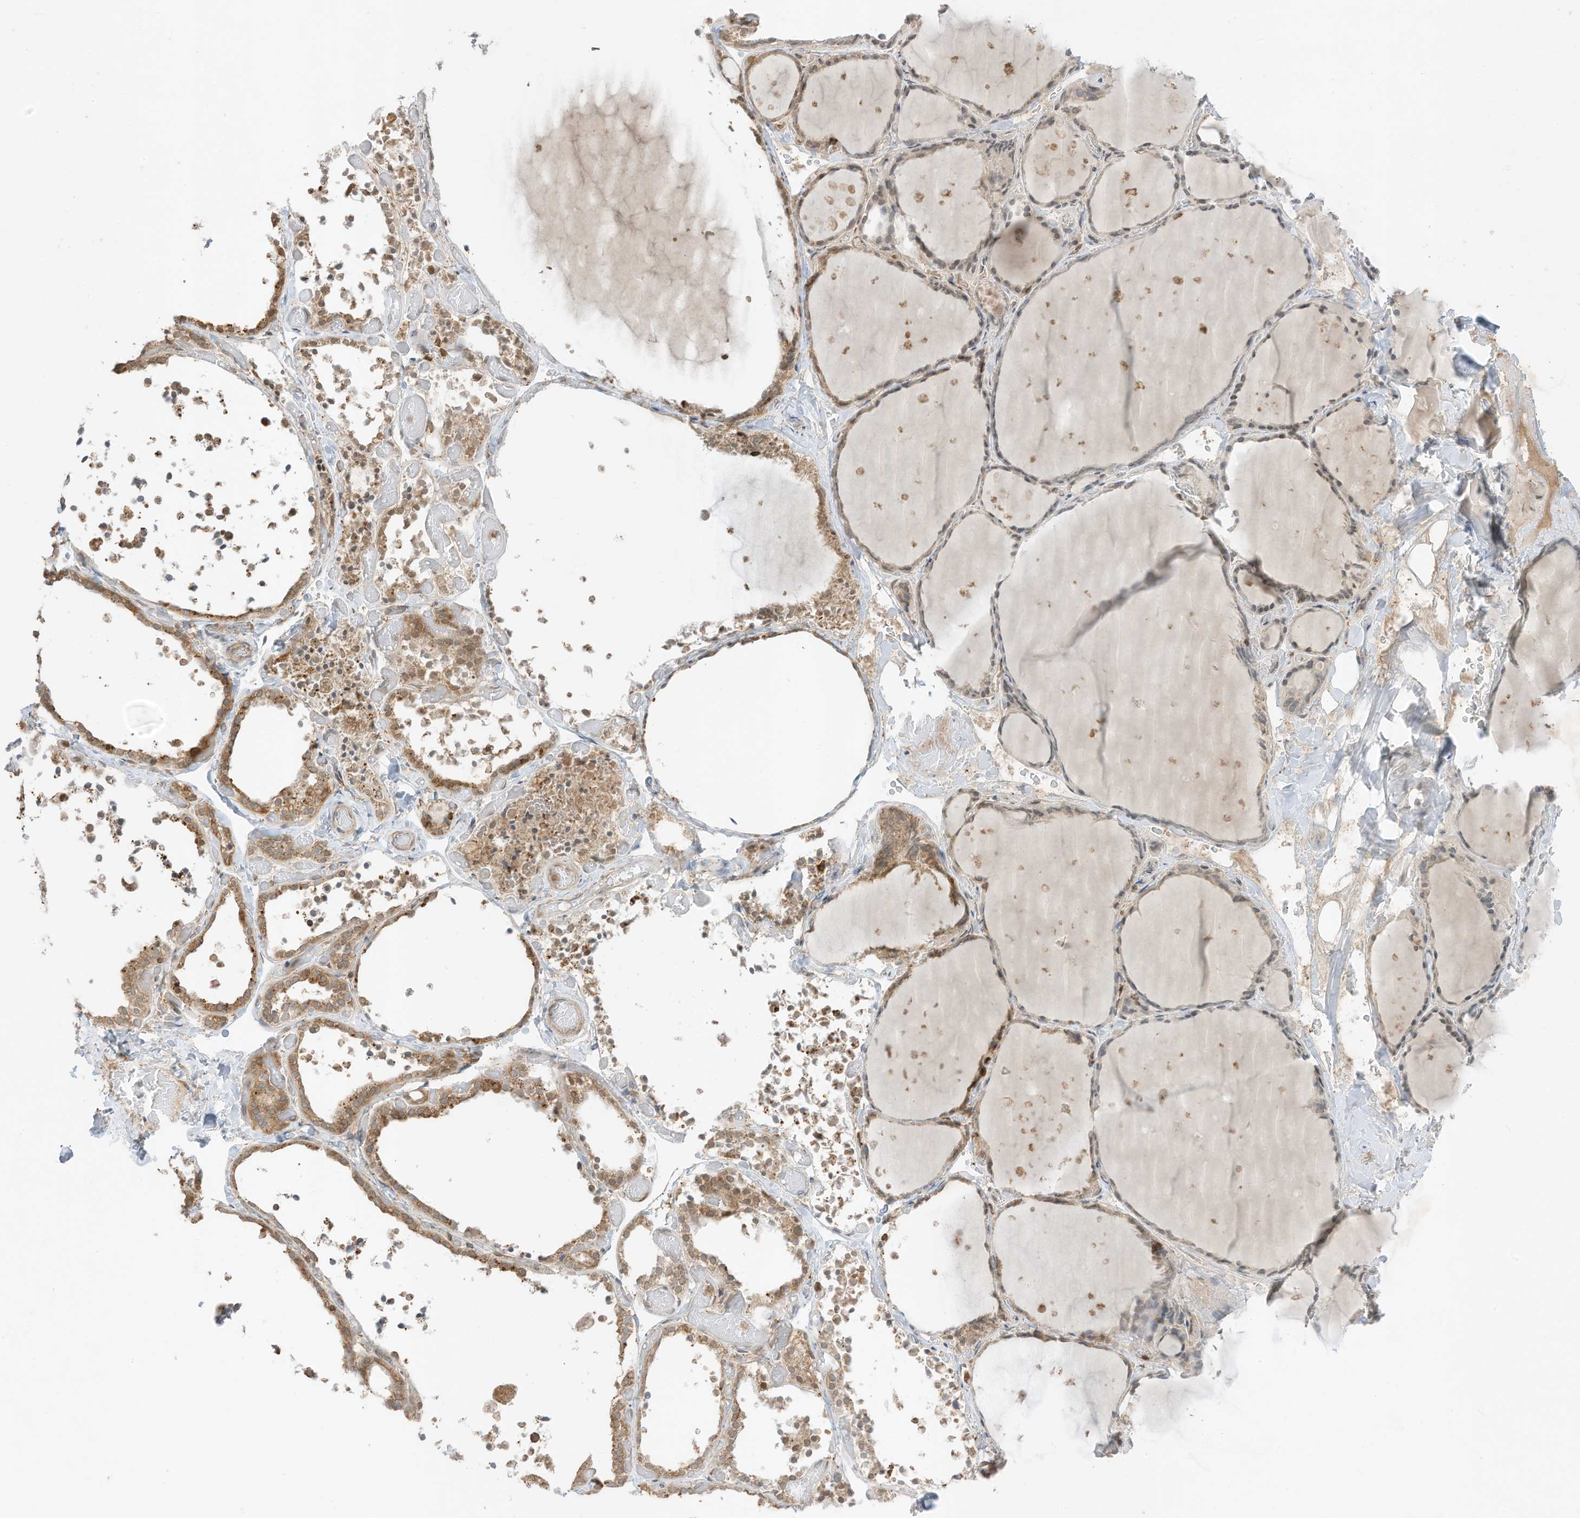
{"staining": {"intensity": "moderate", "quantity": ">75%", "location": "cytoplasmic/membranous"}, "tissue": "thyroid gland", "cell_type": "Glandular cells", "image_type": "normal", "snomed": [{"axis": "morphology", "description": "Normal tissue, NOS"}, {"axis": "topography", "description": "Thyroid gland"}], "caption": "This histopathology image exhibits benign thyroid gland stained with IHC to label a protein in brown. The cytoplasmic/membranous of glandular cells show moderate positivity for the protein. Nuclei are counter-stained blue.", "gene": "SLC25A12", "patient": {"sex": "female", "age": 44}}